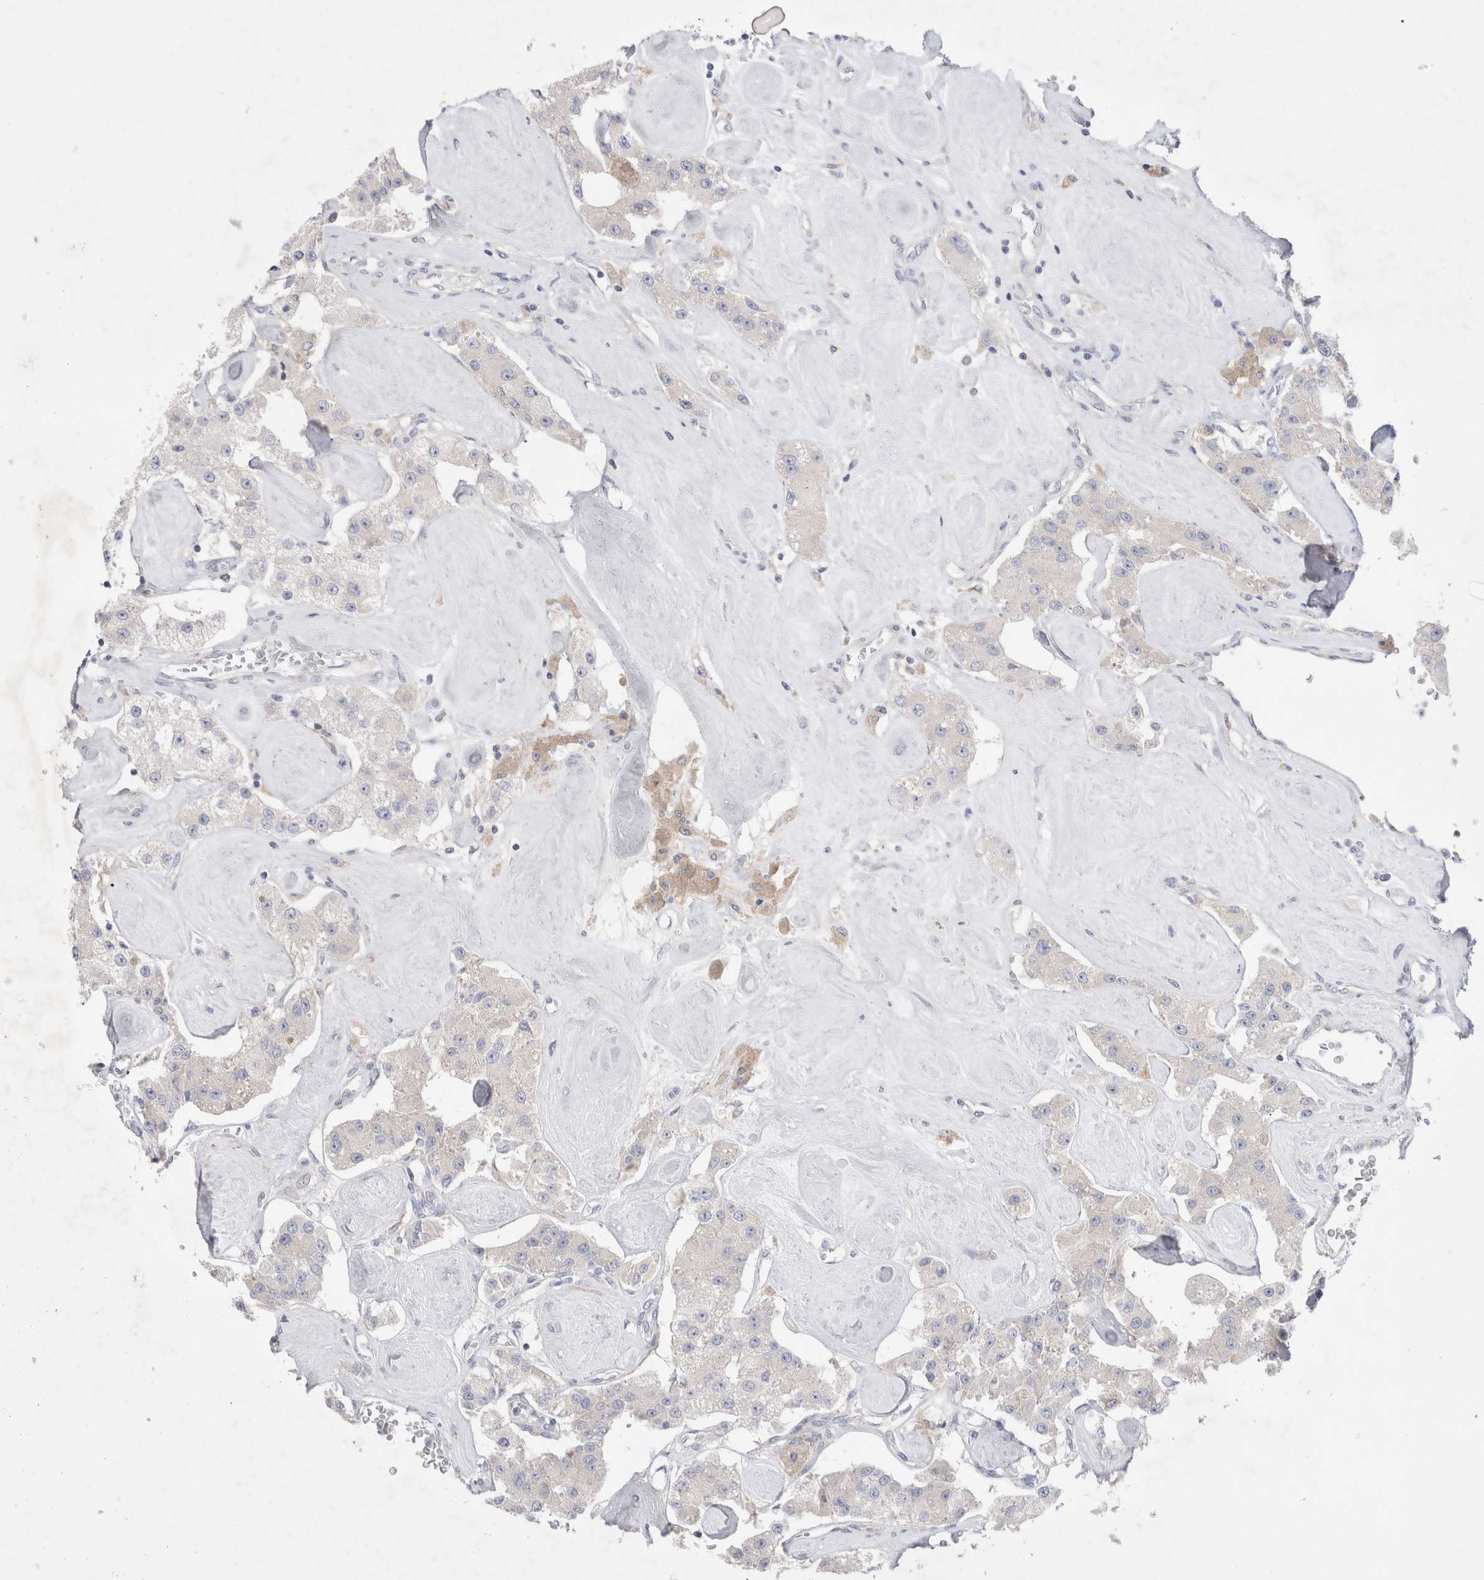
{"staining": {"intensity": "weak", "quantity": "<25%", "location": "cytoplasmic/membranous"}, "tissue": "carcinoid", "cell_type": "Tumor cells", "image_type": "cancer", "snomed": [{"axis": "morphology", "description": "Carcinoid, malignant, NOS"}, {"axis": "topography", "description": "Pancreas"}], "caption": "A high-resolution photomicrograph shows immunohistochemistry staining of carcinoid, which displays no significant staining in tumor cells. The staining is performed using DAB (3,3'-diaminobenzidine) brown chromogen with nuclei counter-stained in using hematoxylin.", "gene": "RBM12B", "patient": {"sex": "male", "age": 41}}